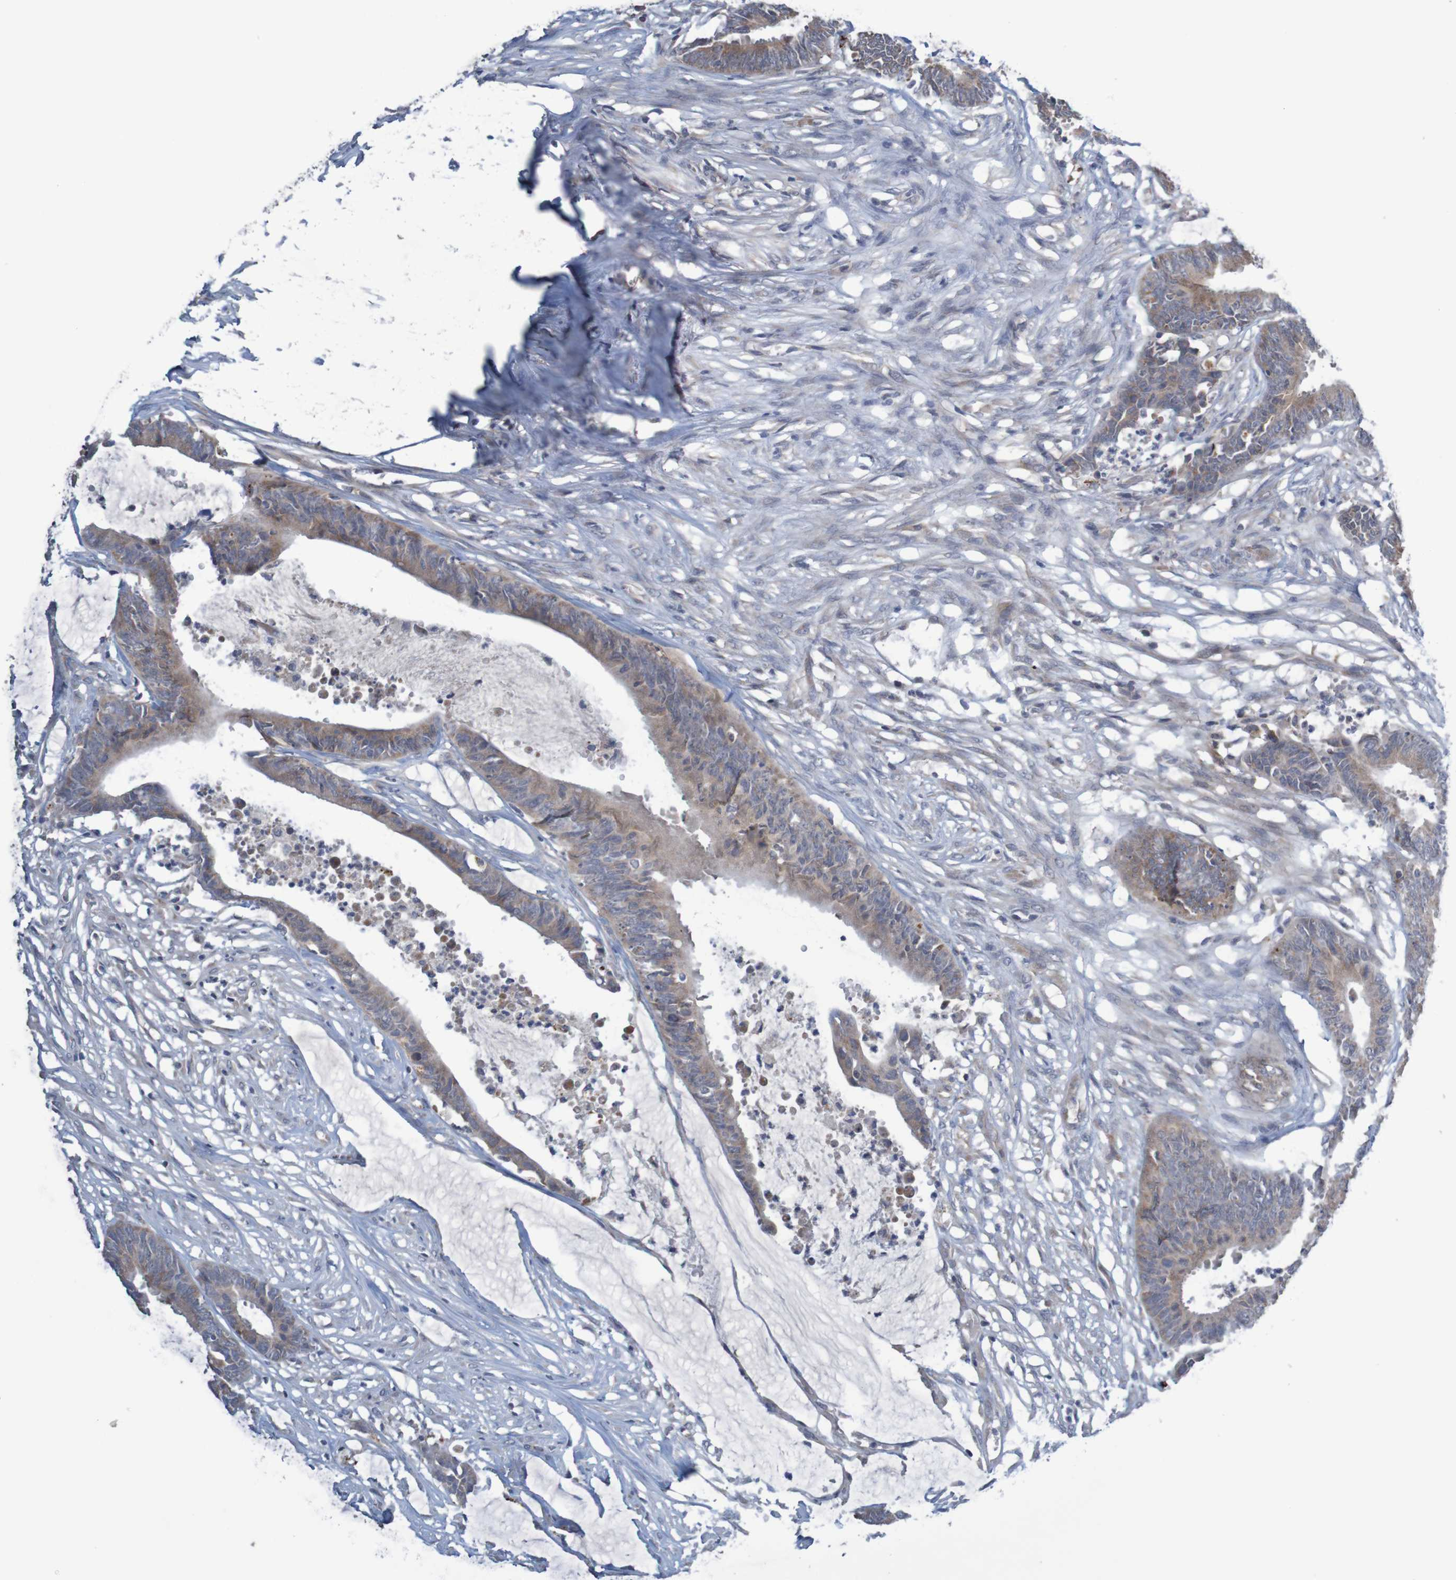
{"staining": {"intensity": "weak", "quantity": ">75%", "location": "cytoplasmic/membranous"}, "tissue": "colorectal cancer", "cell_type": "Tumor cells", "image_type": "cancer", "snomed": [{"axis": "morphology", "description": "Adenocarcinoma, NOS"}, {"axis": "topography", "description": "Rectum"}], "caption": "Immunohistochemical staining of human adenocarcinoma (colorectal) displays low levels of weak cytoplasmic/membranous protein staining in about >75% of tumor cells.", "gene": "ANKK1", "patient": {"sex": "female", "age": 66}}